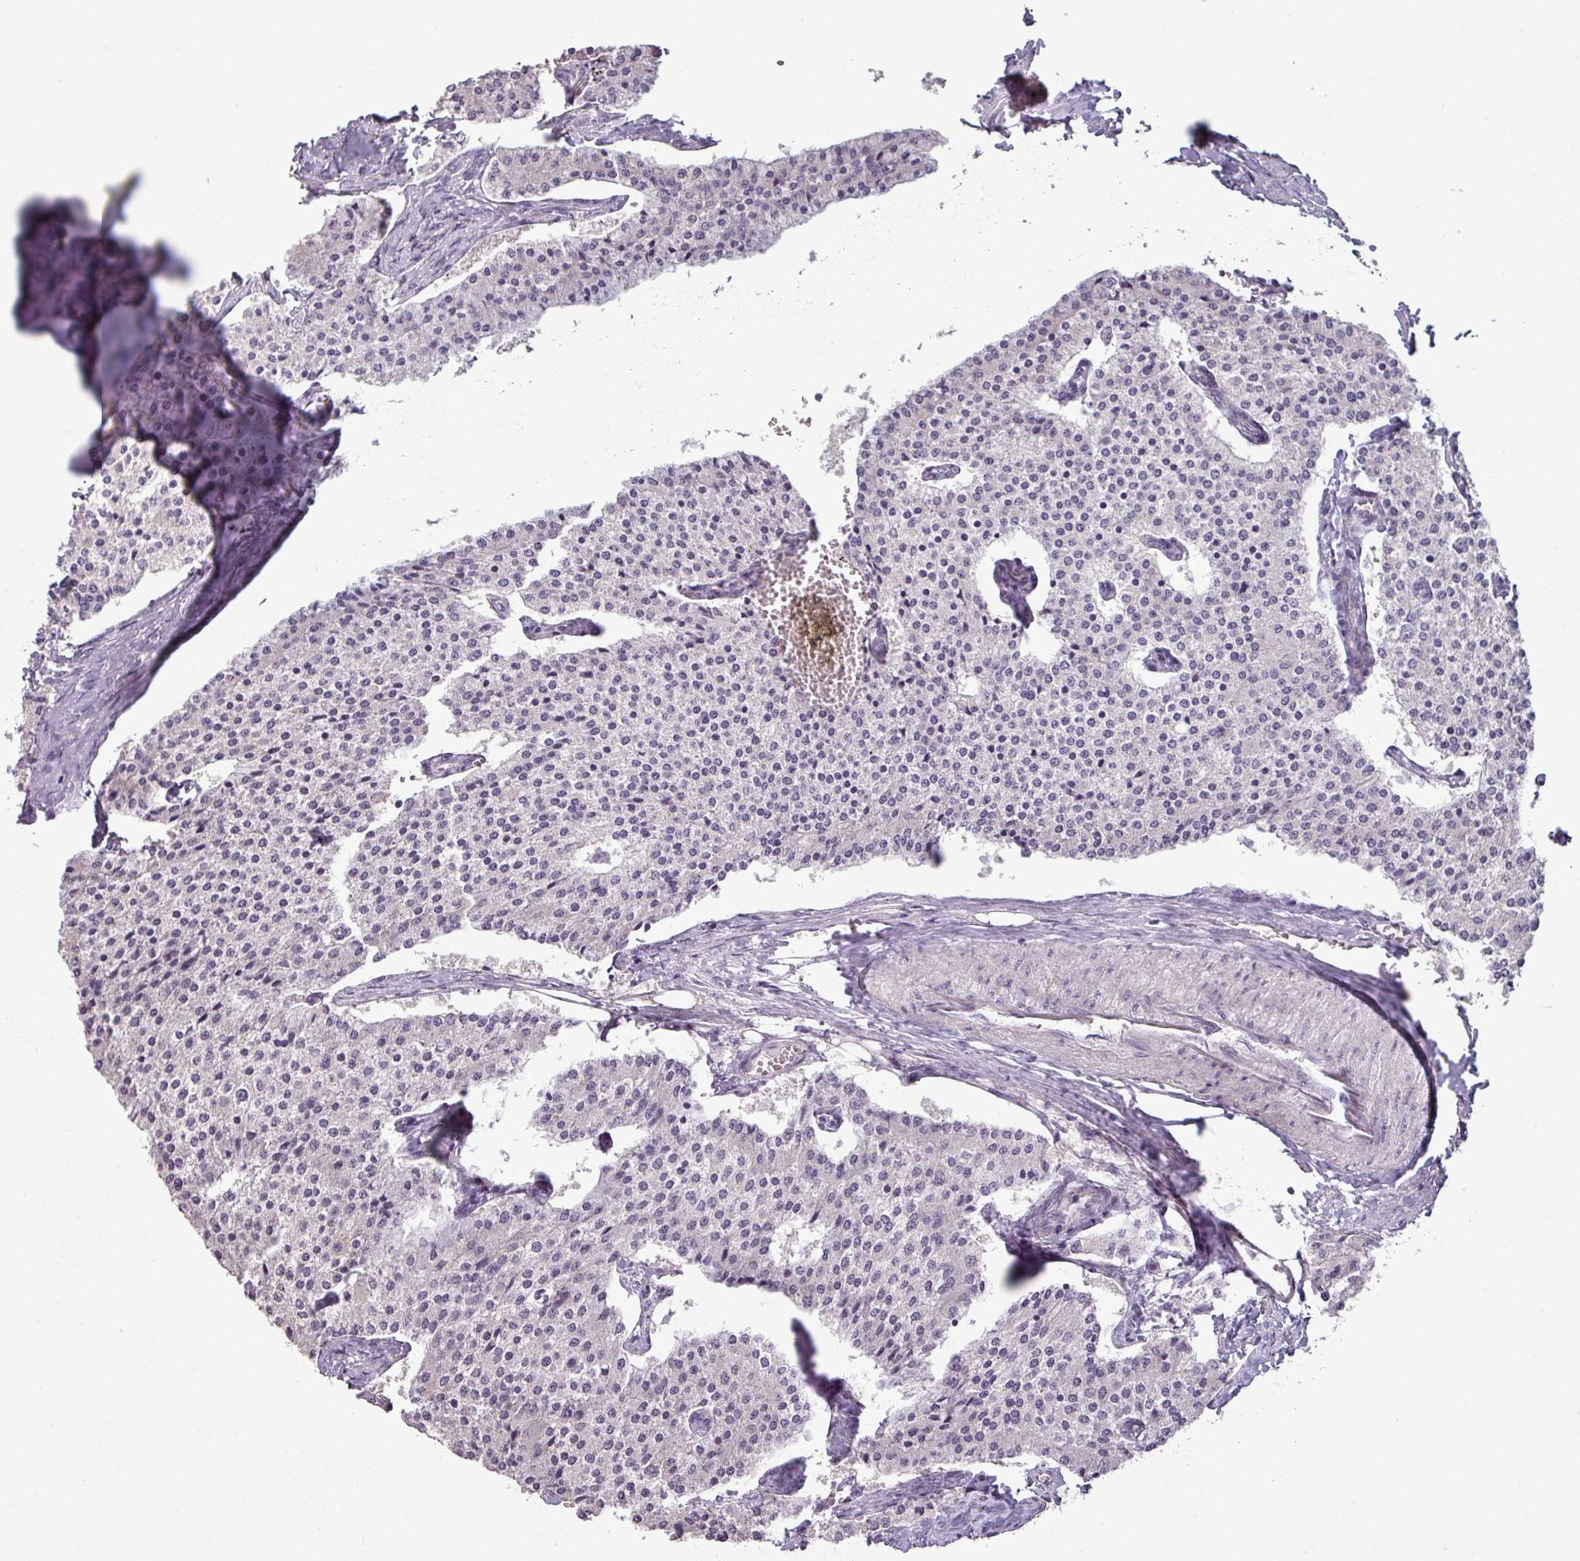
{"staining": {"intensity": "negative", "quantity": "none", "location": "none"}, "tissue": "carcinoid", "cell_type": "Tumor cells", "image_type": "cancer", "snomed": [{"axis": "morphology", "description": "Carcinoid, malignant, NOS"}, {"axis": "topography", "description": "Colon"}], "caption": "This is an immunohistochemistry micrograph of carcinoid. There is no positivity in tumor cells.", "gene": "LY9", "patient": {"sex": "female", "age": 52}}